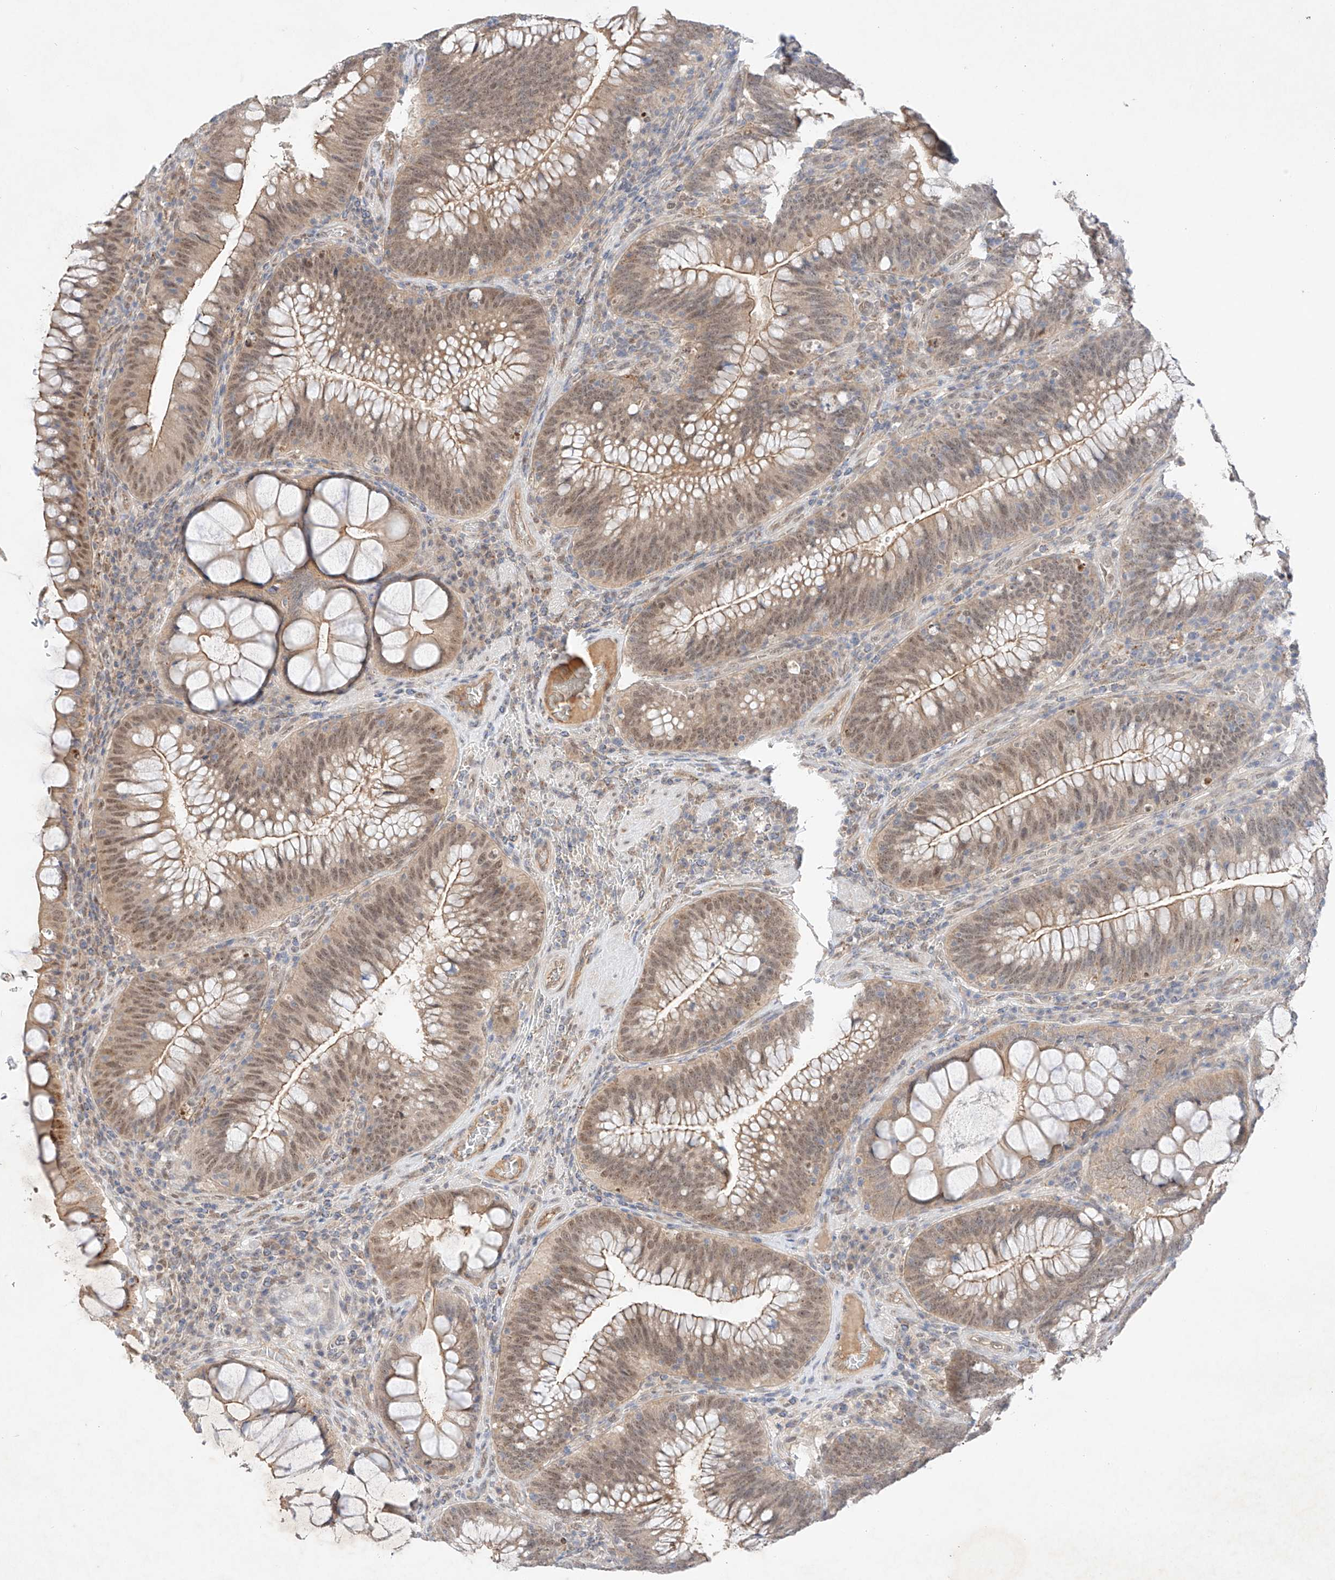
{"staining": {"intensity": "weak", "quantity": ">75%", "location": "cytoplasmic/membranous,nuclear"}, "tissue": "colorectal cancer", "cell_type": "Tumor cells", "image_type": "cancer", "snomed": [{"axis": "morphology", "description": "Normal tissue, NOS"}, {"axis": "topography", "description": "Colon"}], "caption": "This is a micrograph of IHC staining of colorectal cancer, which shows weak staining in the cytoplasmic/membranous and nuclear of tumor cells.", "gene": "IL22RA2", "patient": {"sex": "female", "age": 82}}